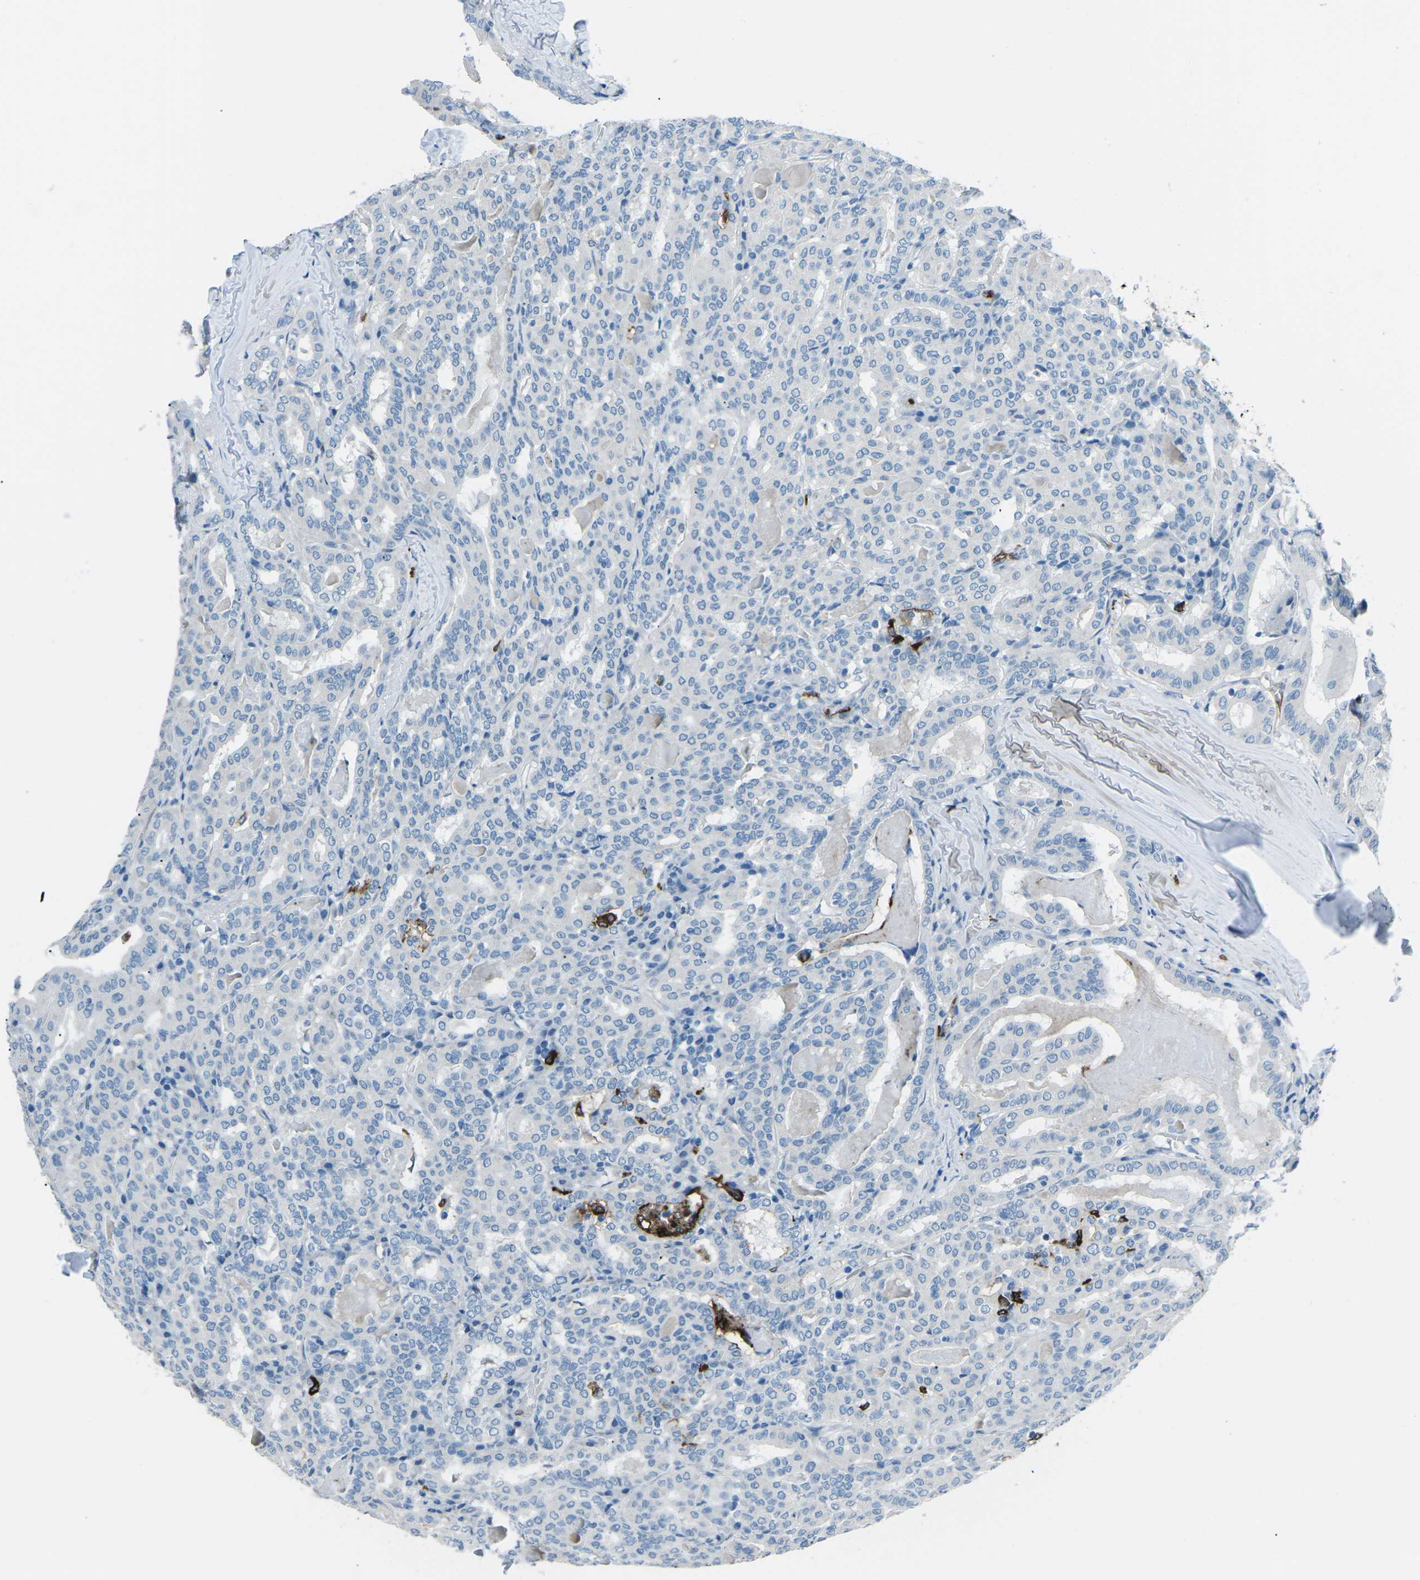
{"staining": {"intensity": "negative", "quantity": "none", "location": "none"}, "tissue": "thyroid cancer", "cell_type": "Tumor cells", "image_type": "cancer", "snomed": [{"axis": "morphology", "description": "Papillary adenocarcinoma, NOS"}, {"axis": "topography", "description": "Thyroid gland"}], "caption": "Protein analysis of papillary adenocarcinoma (thyroid) demonstrates no significant staining in tumor cells. (DAB (3,3'-diaminobenzidine) IHC, high magnification).", "gene": "FCN1", "patient": {"sex": "female", "age": 42}}